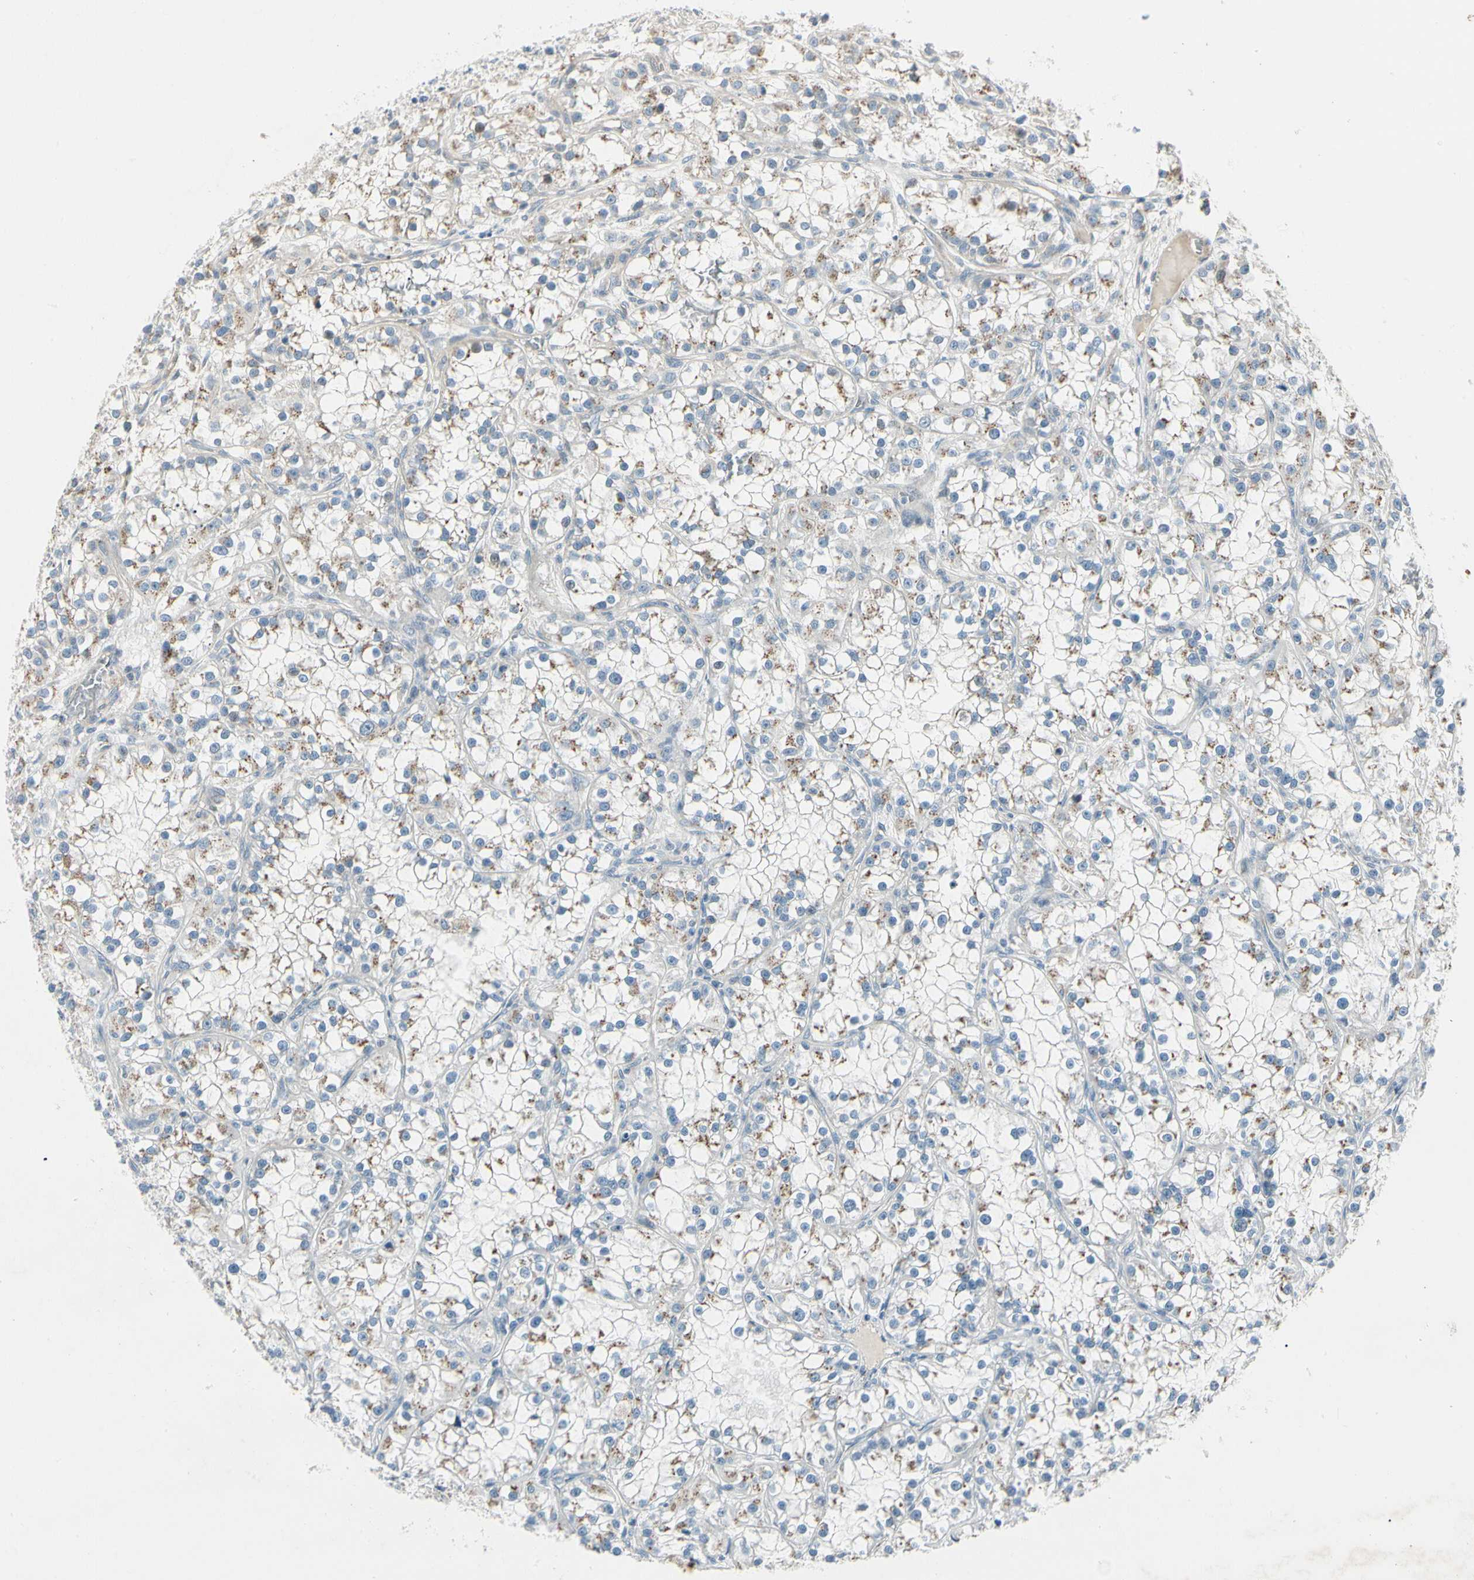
{"staining": {"intensity": "moderate", "quantity": "<25%", "location": "cytoplasmic/membranous"}, "tissue": "renal cancer", "cell_type": "Tumor cells", "image_type": "cancer", "snomed": [{"axis": "morphology", "description": "Adenocarcinoma, NOS"}, {"axis": "topography", "description": "Kidney"}], "caption": "Protein expression analysis of renal cancer (adenocarcinoma) displays moderate cytoplasmic/membranous staining in about <25% of tumor cells. (Brightfield microscopy of DAB IHC at high magnification).", "gene": "ABCA3", "patient": {"sex": "female", "age": 52}}